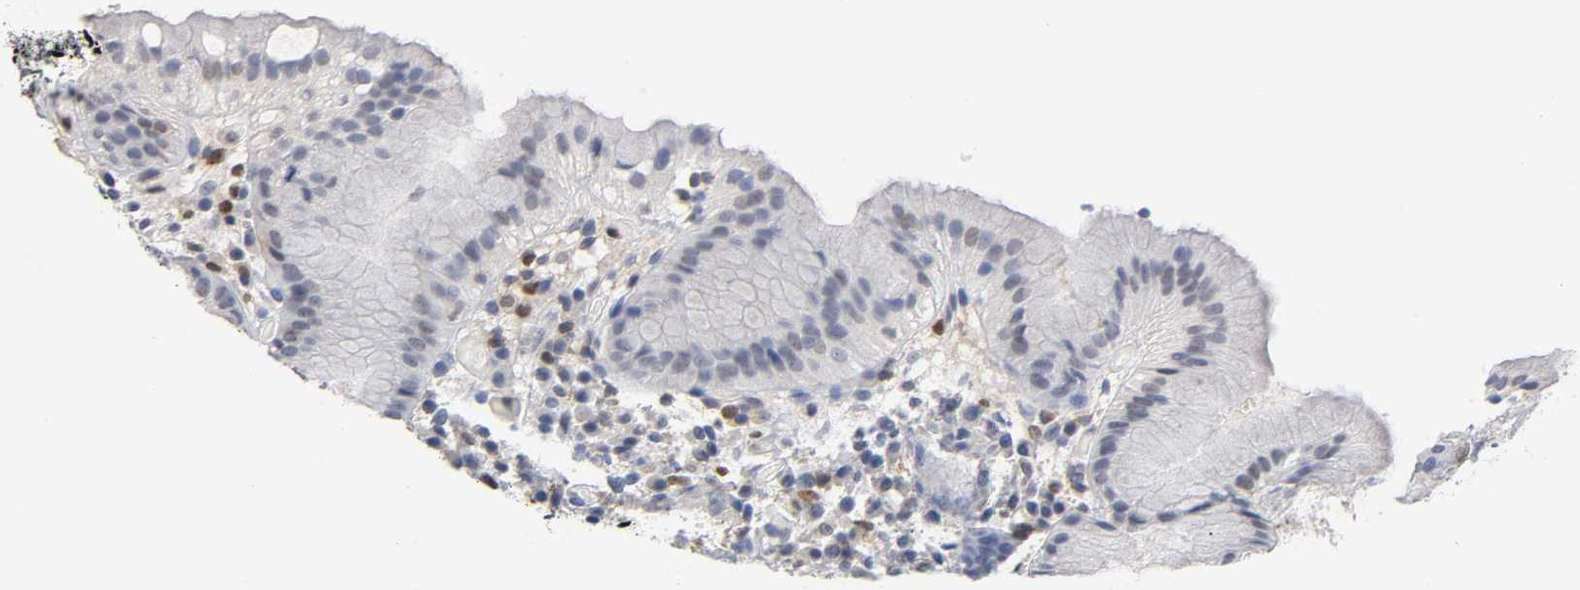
{"staining": {"intensity": "negative", "quantity": "none", "location": "none"}, "tissue": "stomach", "cell_type": "Glandular cells", "image_type": "normal", "snomed": [{"axis": "morphology", "description": "Normal tissue, NOS"}, {"axis": "topography", "description": "Stomach"}, {"axis": "topography", "description": "Stomach, lower"}], "caption": "Immunohistochemistry of normal stomach demonstrates no positivity in glandular cells.", "gene": "NFATC1", "patient": {"sex": "female", "age": 75}}